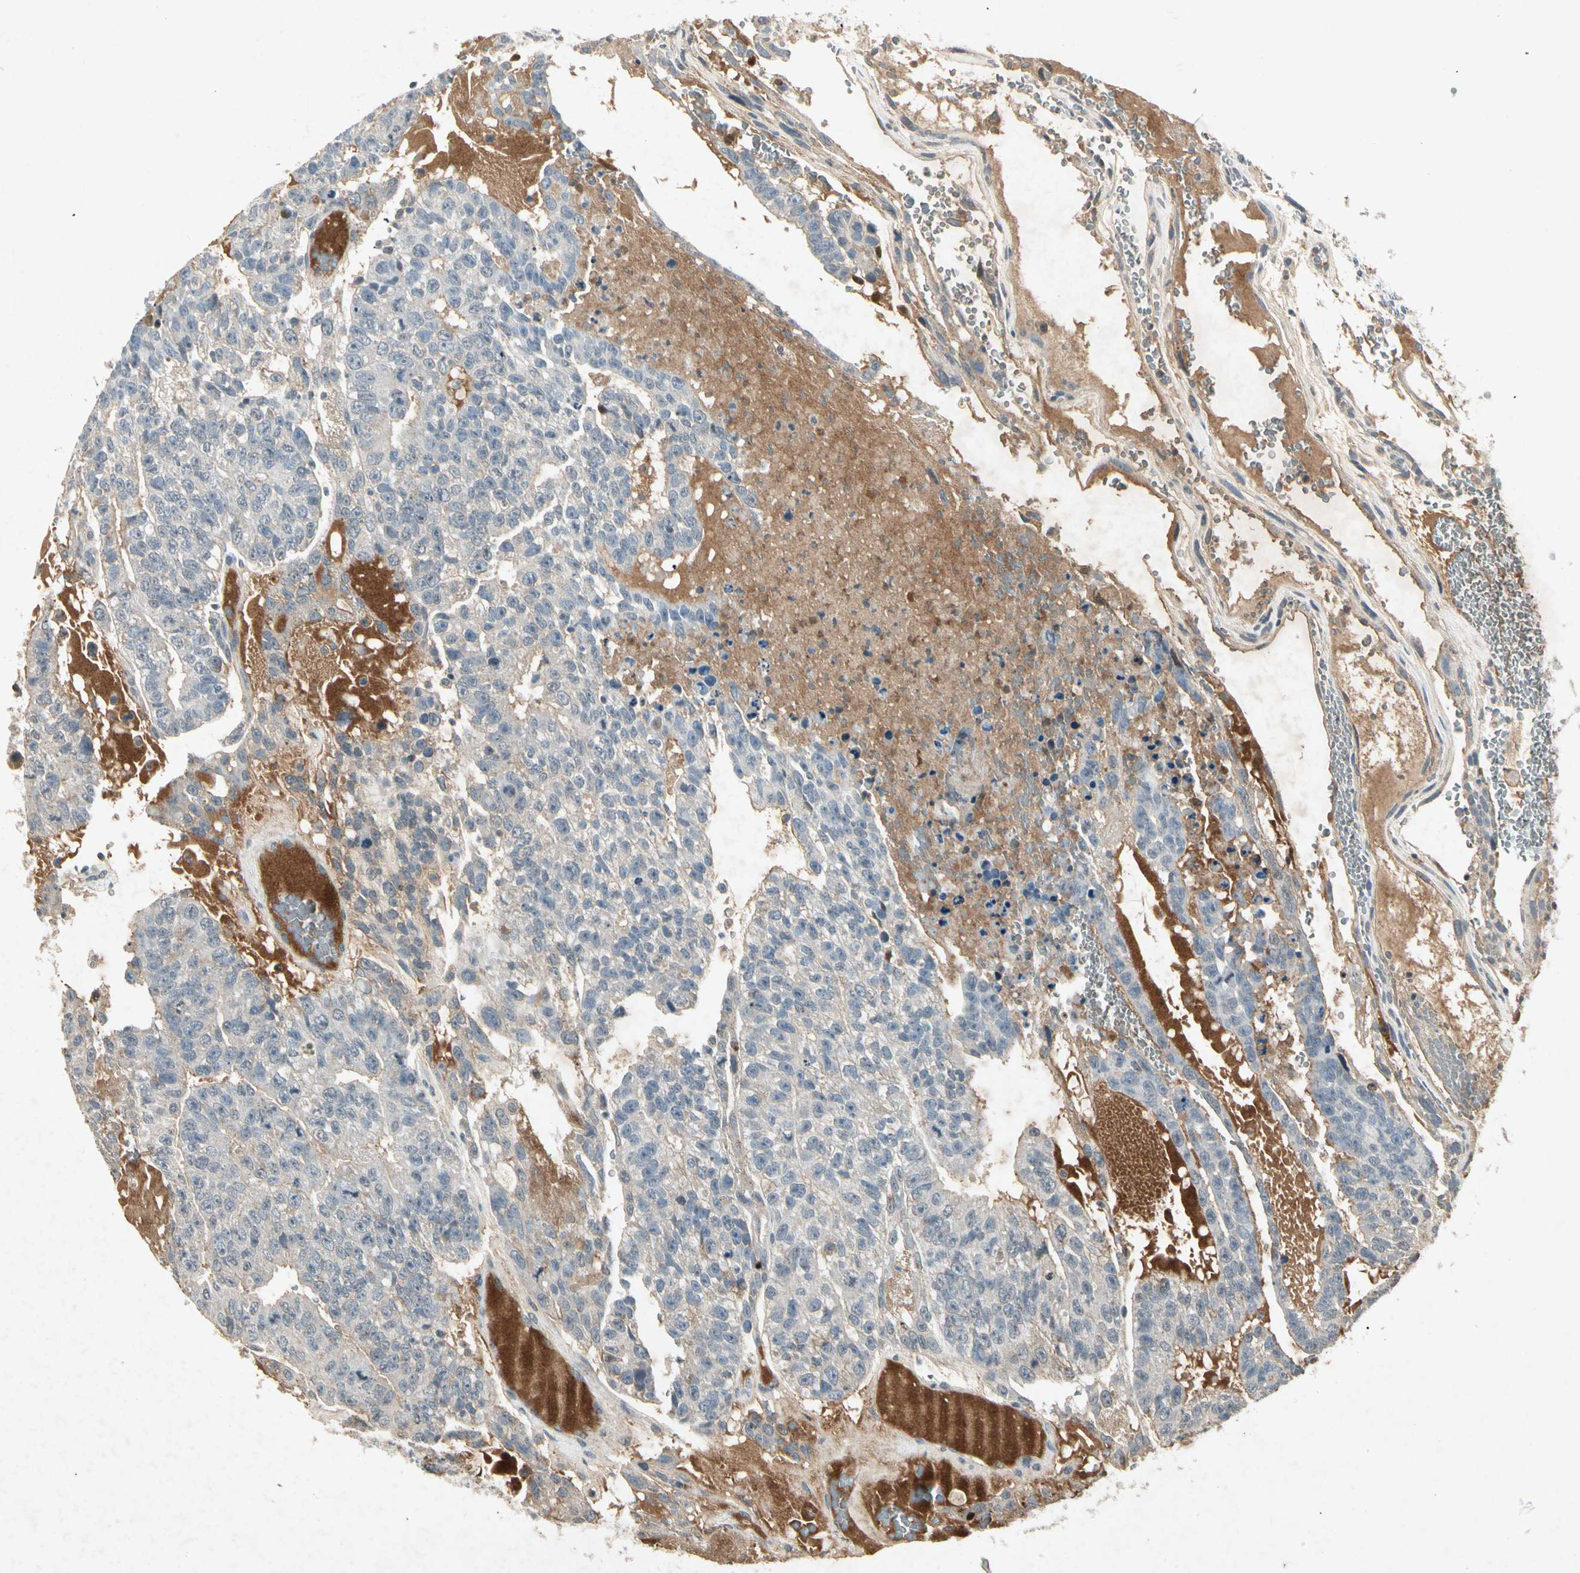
{"staining": {"intensity": "weak", "quantity": "25%-75%", "location": "cytoplasmic/membranous"}, "tissue": "testis cancer", "cell_type": "Tumor cells", "image_type": "cancer", "snomed": [{"axis": "morphology", "description": "Seminoma, NOS"}, {"axis": "morphology", "description": "Carcinoma, Embryonal, NOS"}, {"axis": "topography", "description": "Testis"}], "caption": "Protein expression by immunohistochemistry (IHC) exhibits weak cytoplasmic/membranous positivity in about 25%-75% of tumor cells in testis cancer. The protein of interest is shown in brown color, while the nuclei are stained blue.", "gene": "CP", "patient": {"sex": "male", "age": 52}}